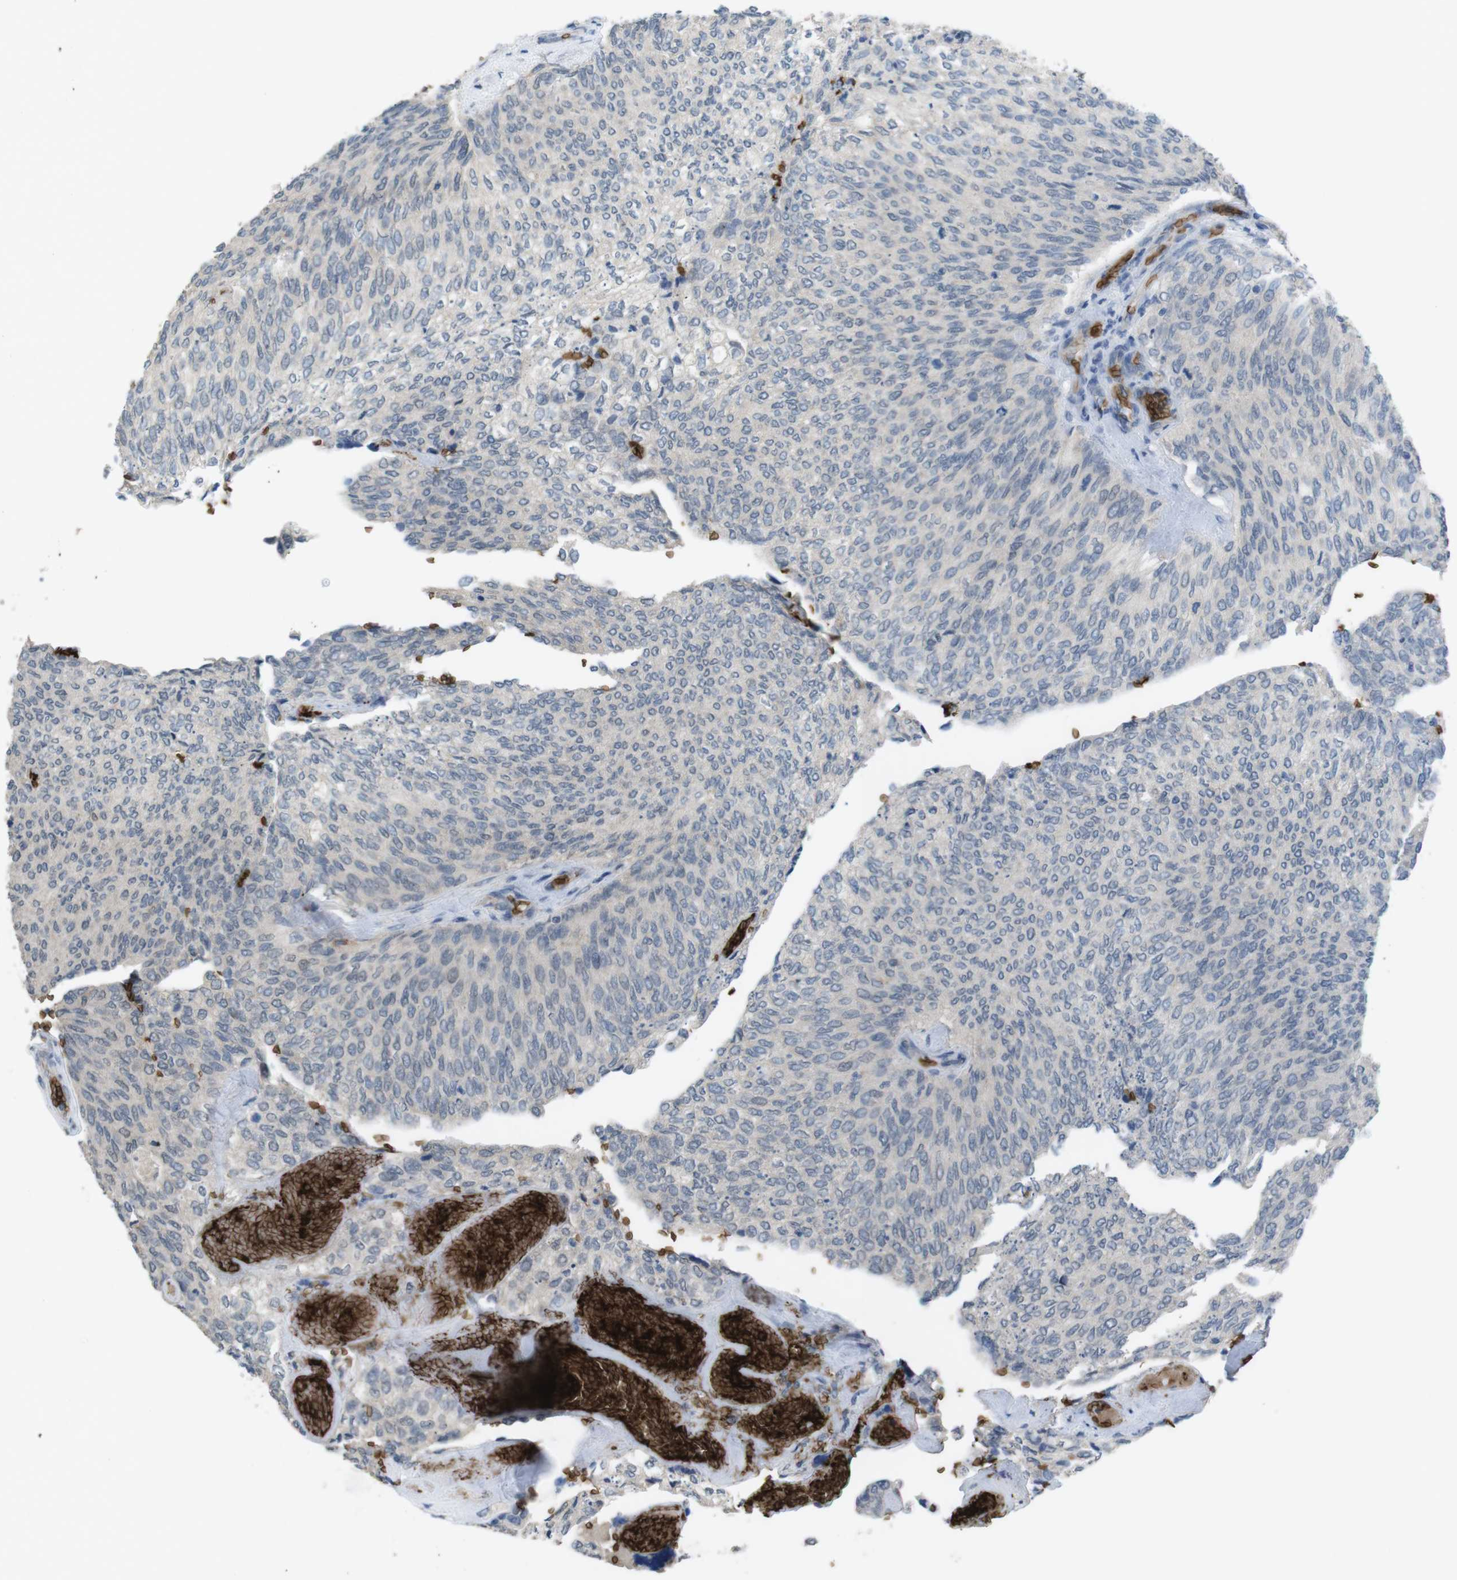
{"staining": {"intensity": "negative", "quantity": "none", "location": "none"}, "tissue": "urothelial cancer", "cell_type": "Tumor cells", "image_type": "cancer", "snomed": [{"axis": "morphology", "description": "Urothelial carcinoma, Low grade"}, {"axis": "topography", "description": "Urinary bladder"}], "caption": "This is an immunohistochemistry (IHC) histopathology image of human urothelial cancer. There is no positivity in tumor cells.", "gene": "GYPA", "patient": {"sex": "female", "age": 79}}